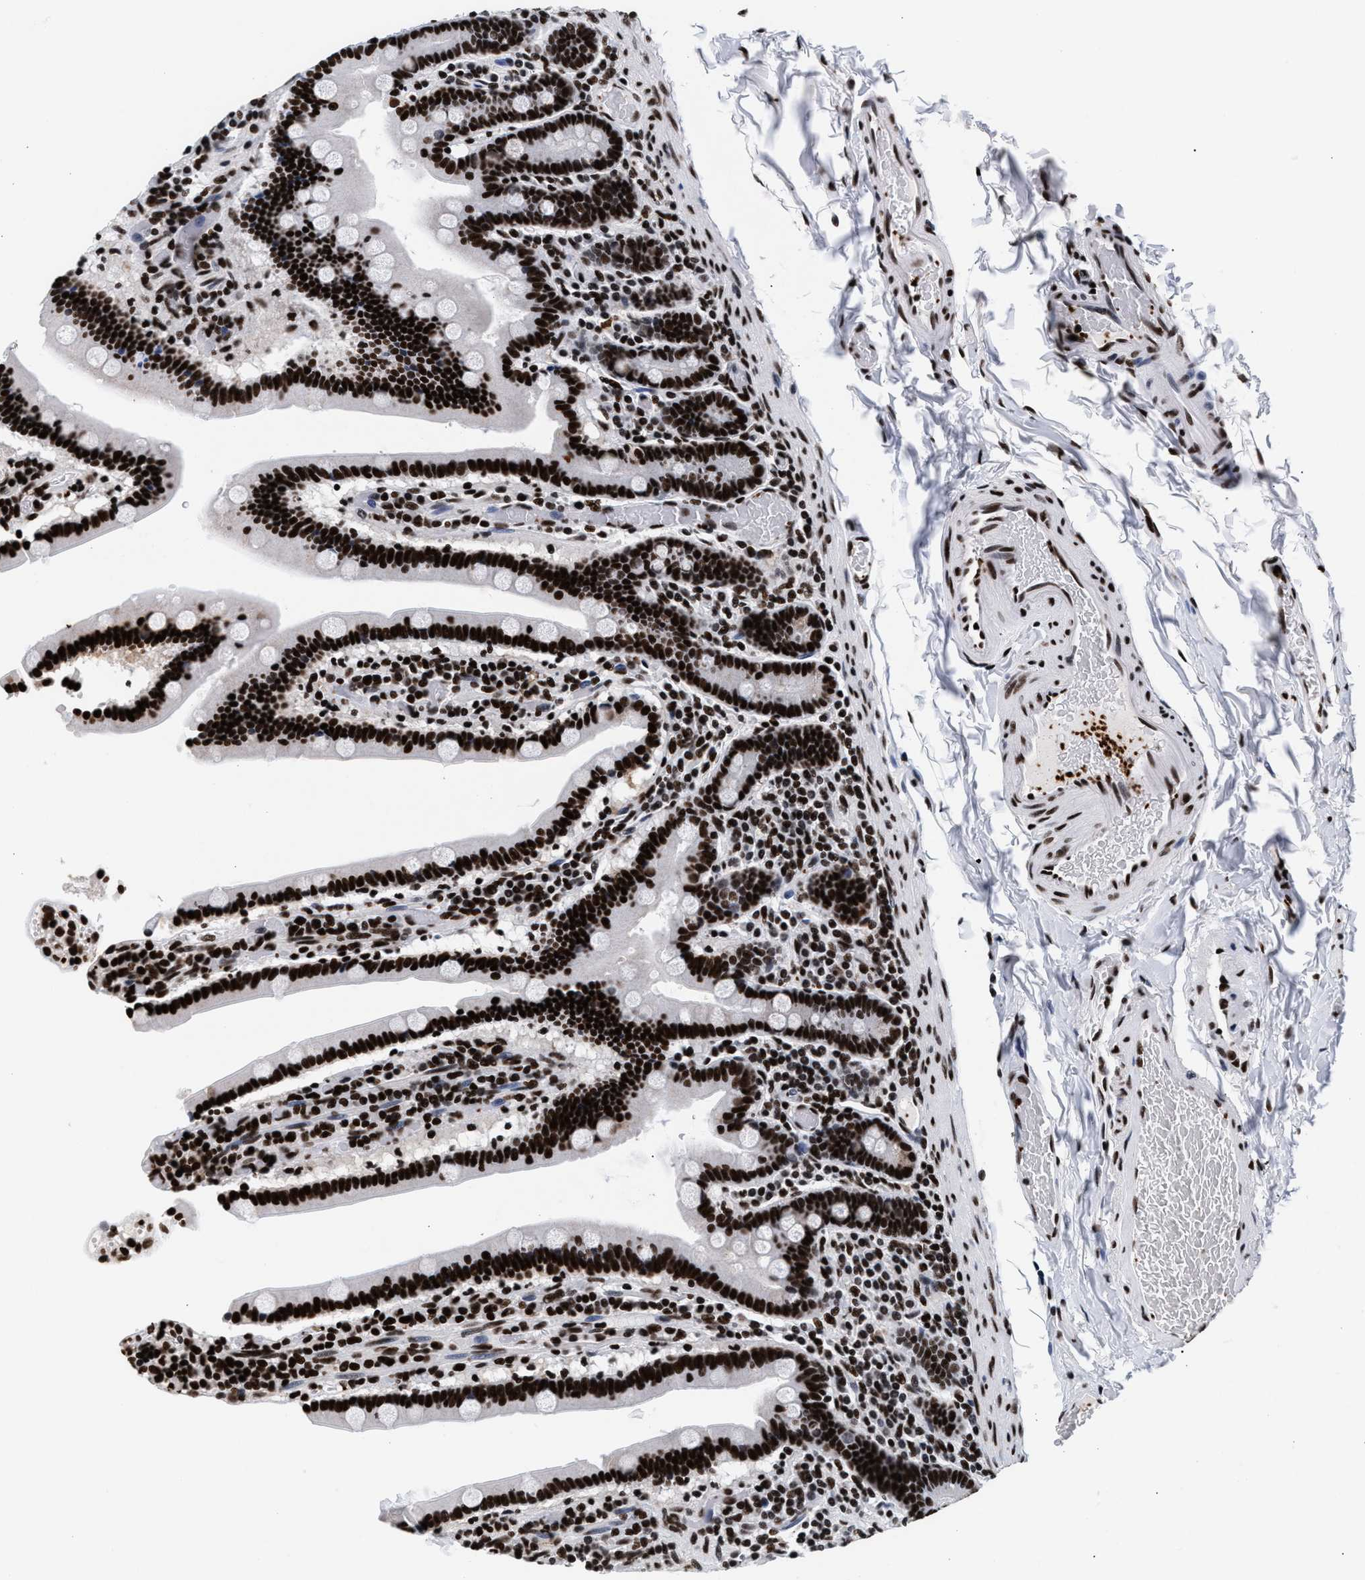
{"staining": {"intensity": "strong", "quantity": ">75%", "location": "nuclear"}, "tissue": "duodenum", "cell_type": "Glandular cells", "image_type": "normal", "snomed": [{"axis": "morphology", "description": "Normal tissue, NOS"}, {"axis": "topography", "description": "Duodenum"}], "caption": "A high amount of strong nuclear positivity is present in about >75% of glandular cells in normal duodenum. (Brightfield microscopy of DAB IHC at high magnification).", "gene": "RAD21", "patient": {"sex": "female", "age": 53}}